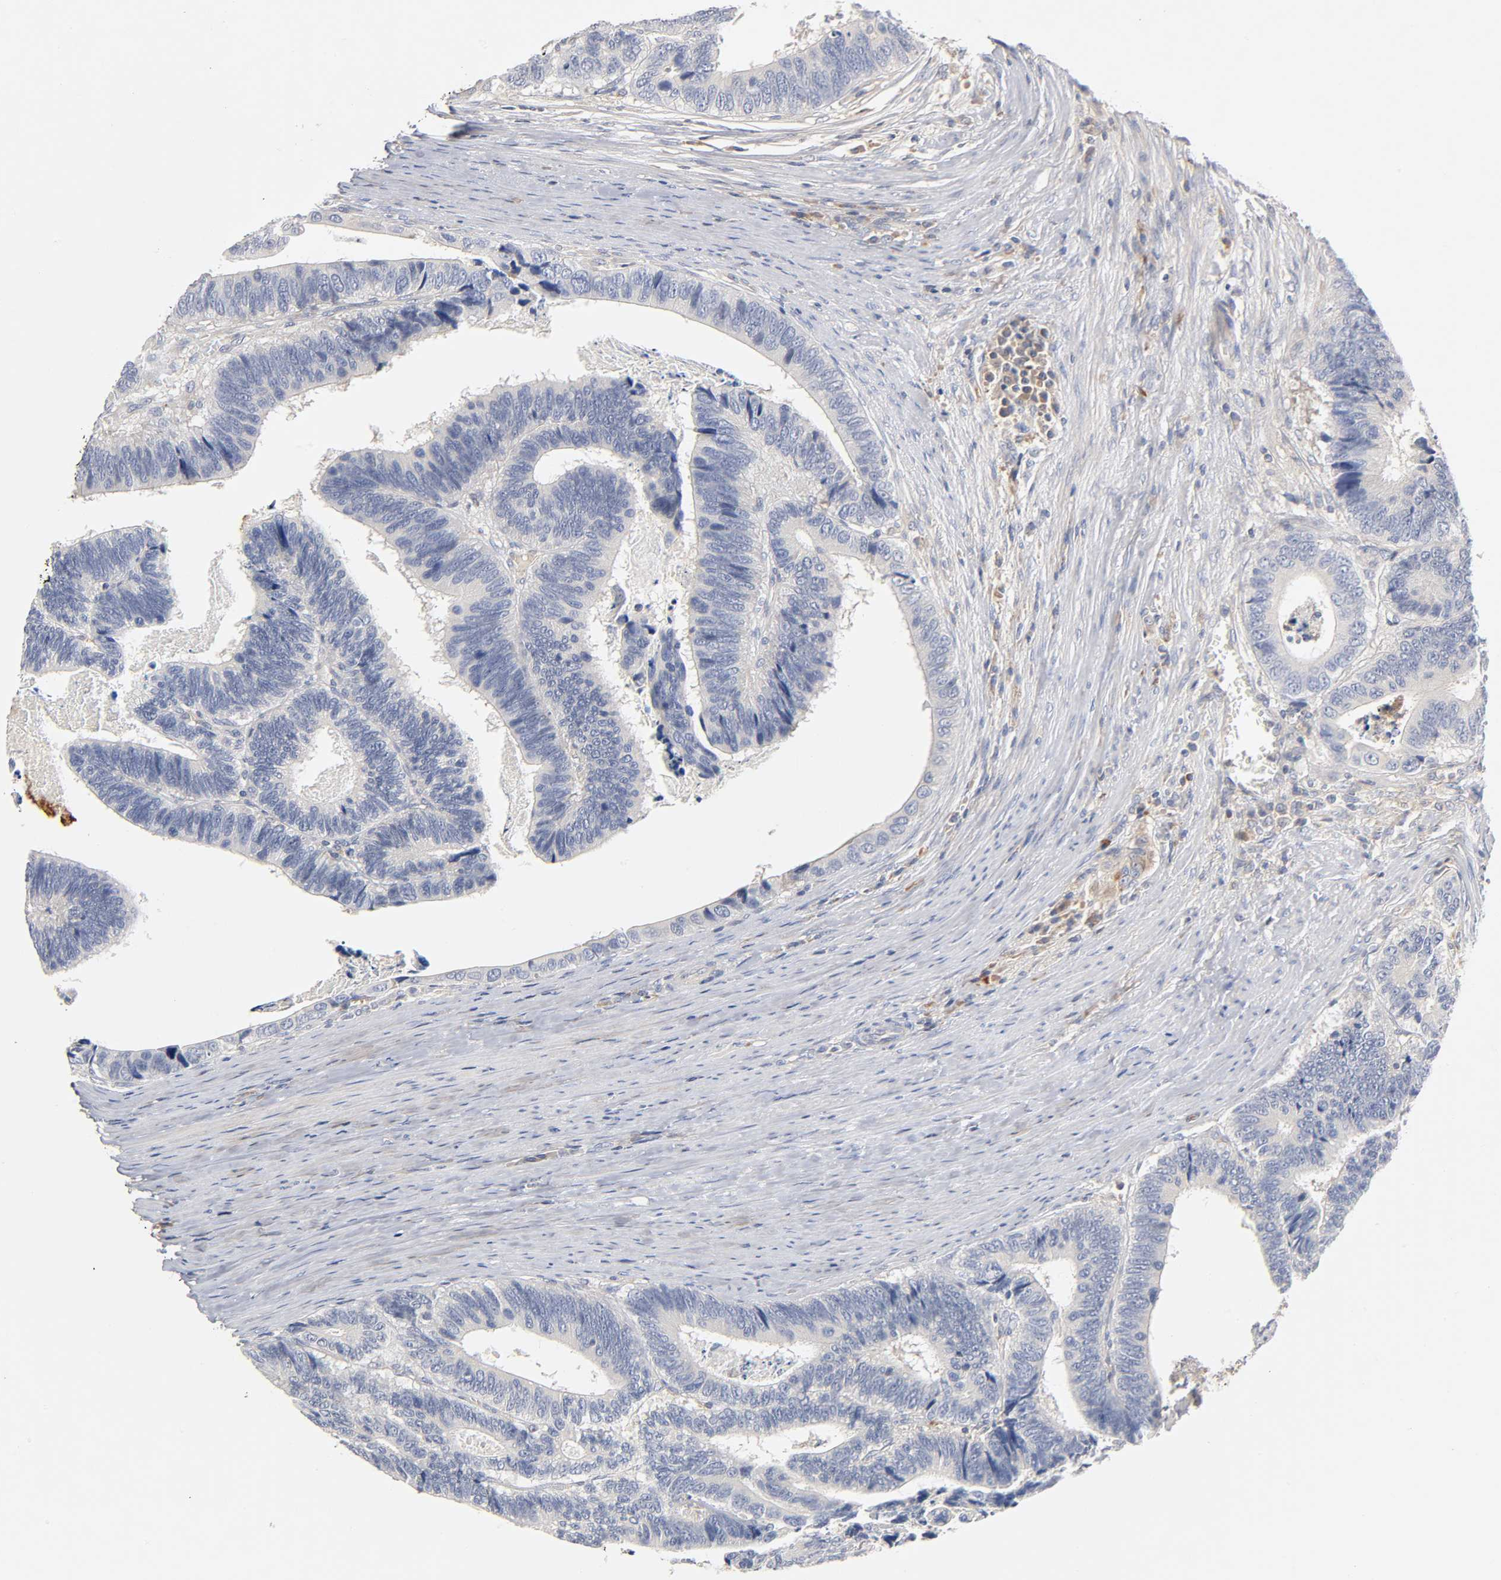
{"staining": {"intensity": "negative", "quantity": "none", "location": "none"}, "tissue": "colorectal cancer", "cell_type": "Tumor cells", "image_type": "cancer", "snomed": [{"axis": "morphology", "description": "Adenocarcinoma, NOS"}, {"axis": "topography", "description": "Colon"}], "caption": "There is no significant staining in tumor cells of colorectal adenocarcinoma.", "gene": "RHOA", "patient": {"sex": "male", "age": 72}}